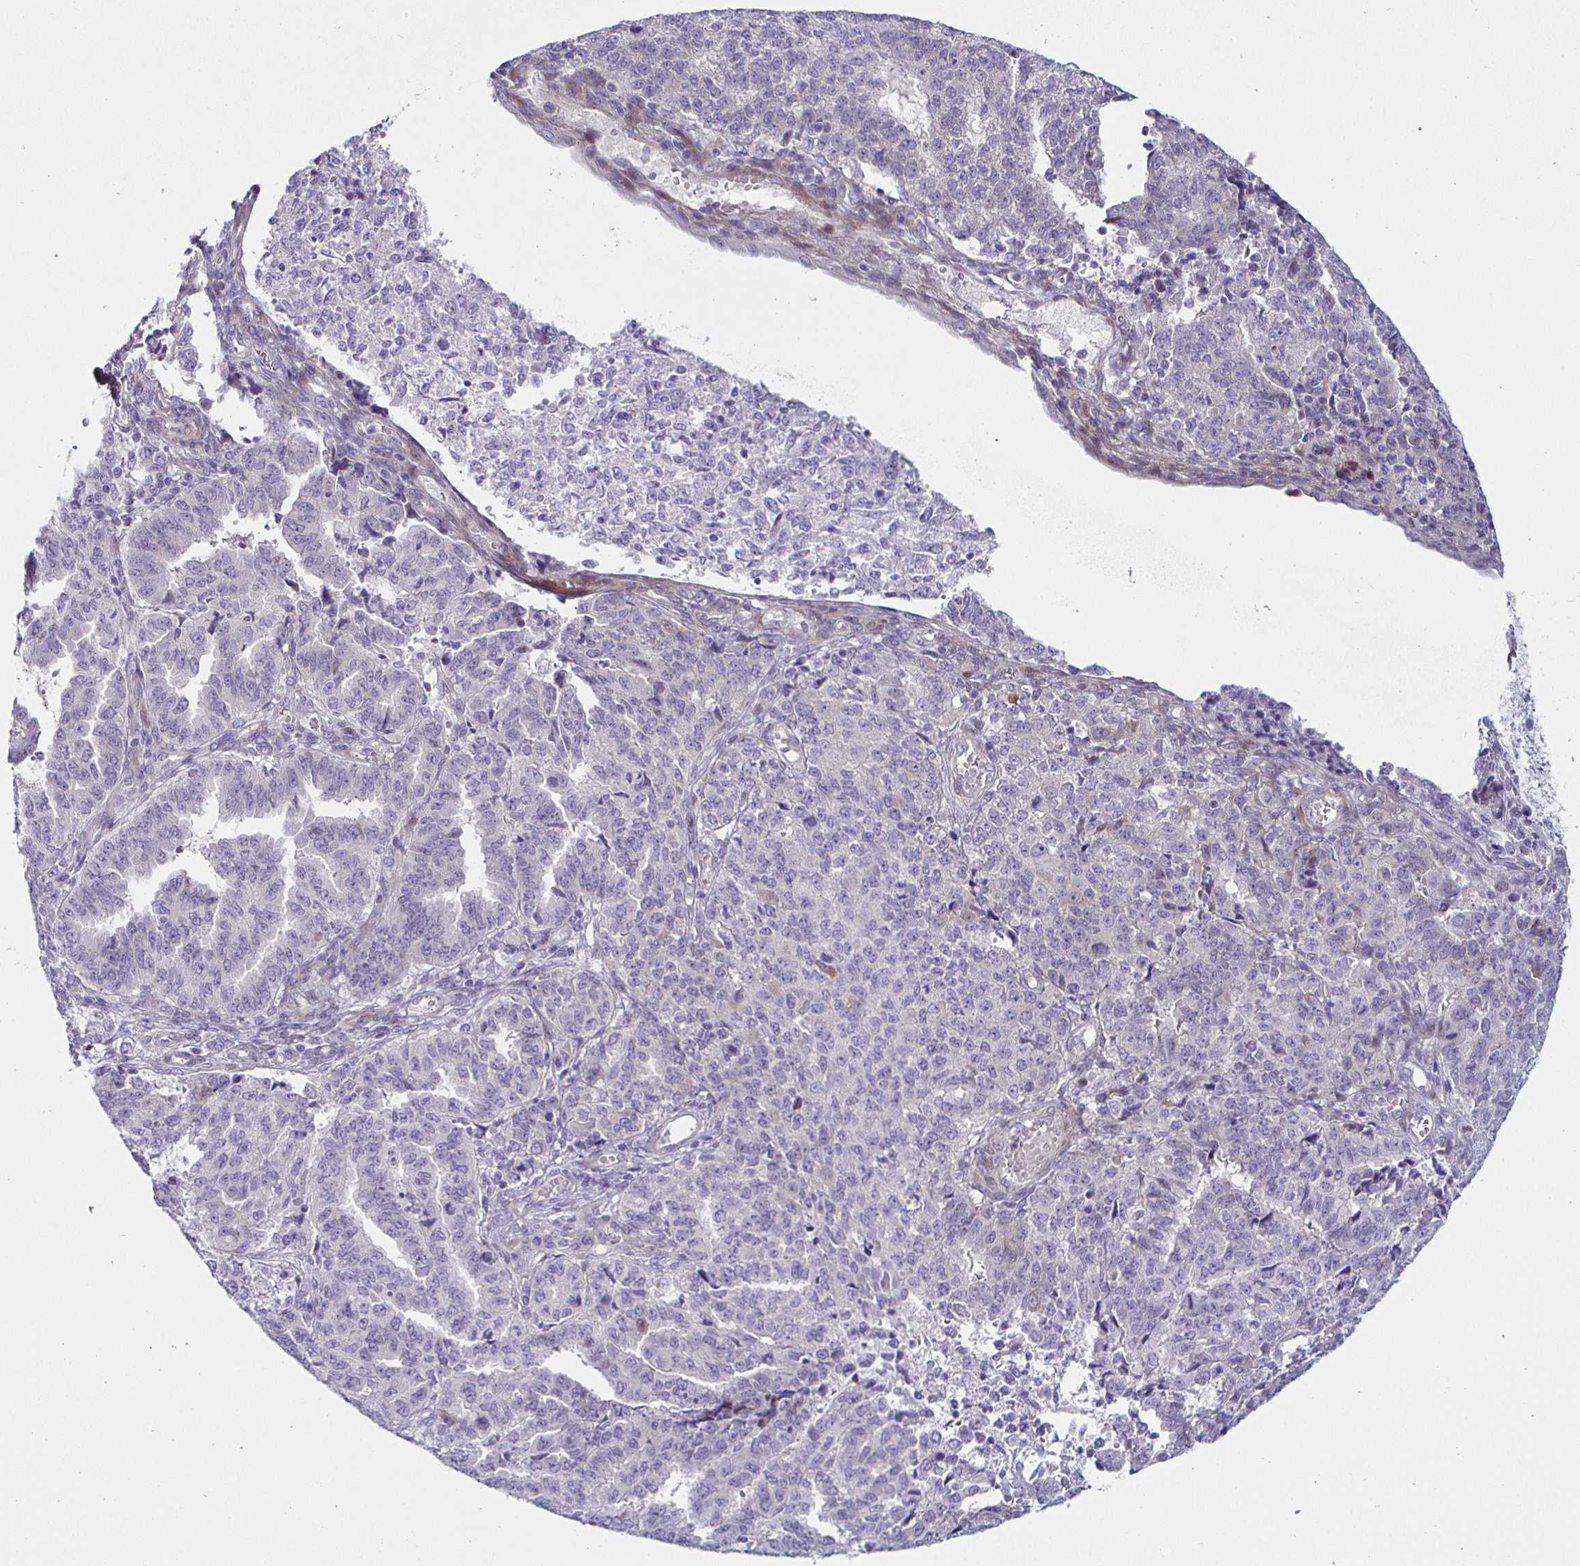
{"staining": {"intensity": "negative", "quantity": "none", "location": "none"}, "tissue": "endometrial cancer", "cell_type": "Tumor cells", "image_type": "cancer", "snomed": [{"axis": "morphology", "description": "Adenocarcinoma, NOS"}, {"axis": "topography", "description": "Endometrium"}], "caption": "An IHC image of endometrial cancer is shown. There is no staining in tumor cells of endometrial cancer.", "gene": "DMRTB1", "patient": {"sex": "female", "age": 50}}